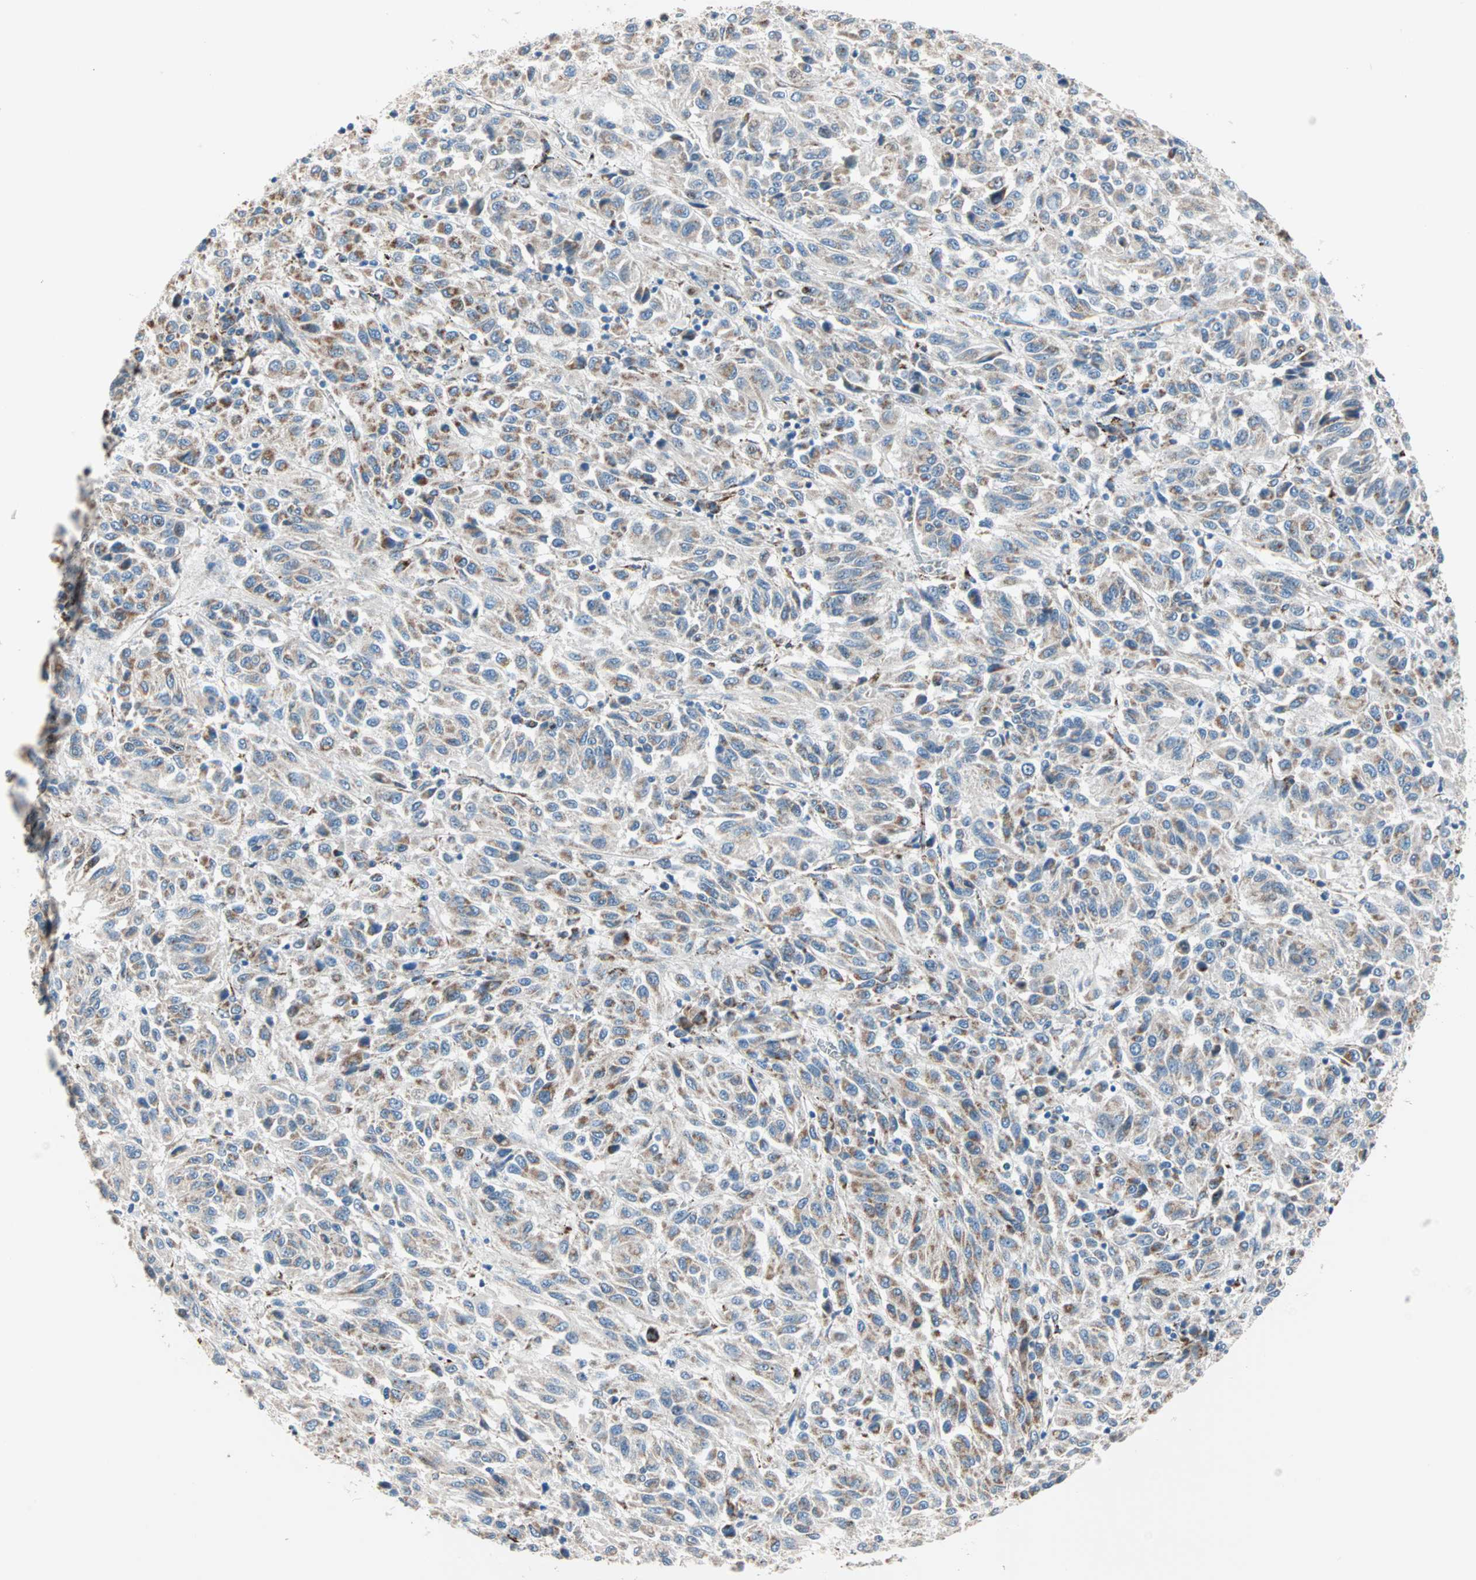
{"staining": {"intensity": "moderate", "quantity": "25%-75%", "location": "cytoplasmic/membranous"}, "tissue": "melanoma", "cell_type": "Tumor cells", "image_type": "cancer", "snomed": [{"axis": "morphology", "description": "Malignant melanoma, Metastatic site"}, {"axis": "topography", "description": "Lung"}], "caption": "The micrograph demonstrates a brown stain indicating the presence of a protein in the cytoplasmic/membranous of tumor cells in malignant melanoma (metastatic site). (DAB (3,3'-diaminobenzidine) IHC, brown staining for protein, blue staining for nuclei).", "gene": "TST", "patient": {"sex": "male", "age": 64}}